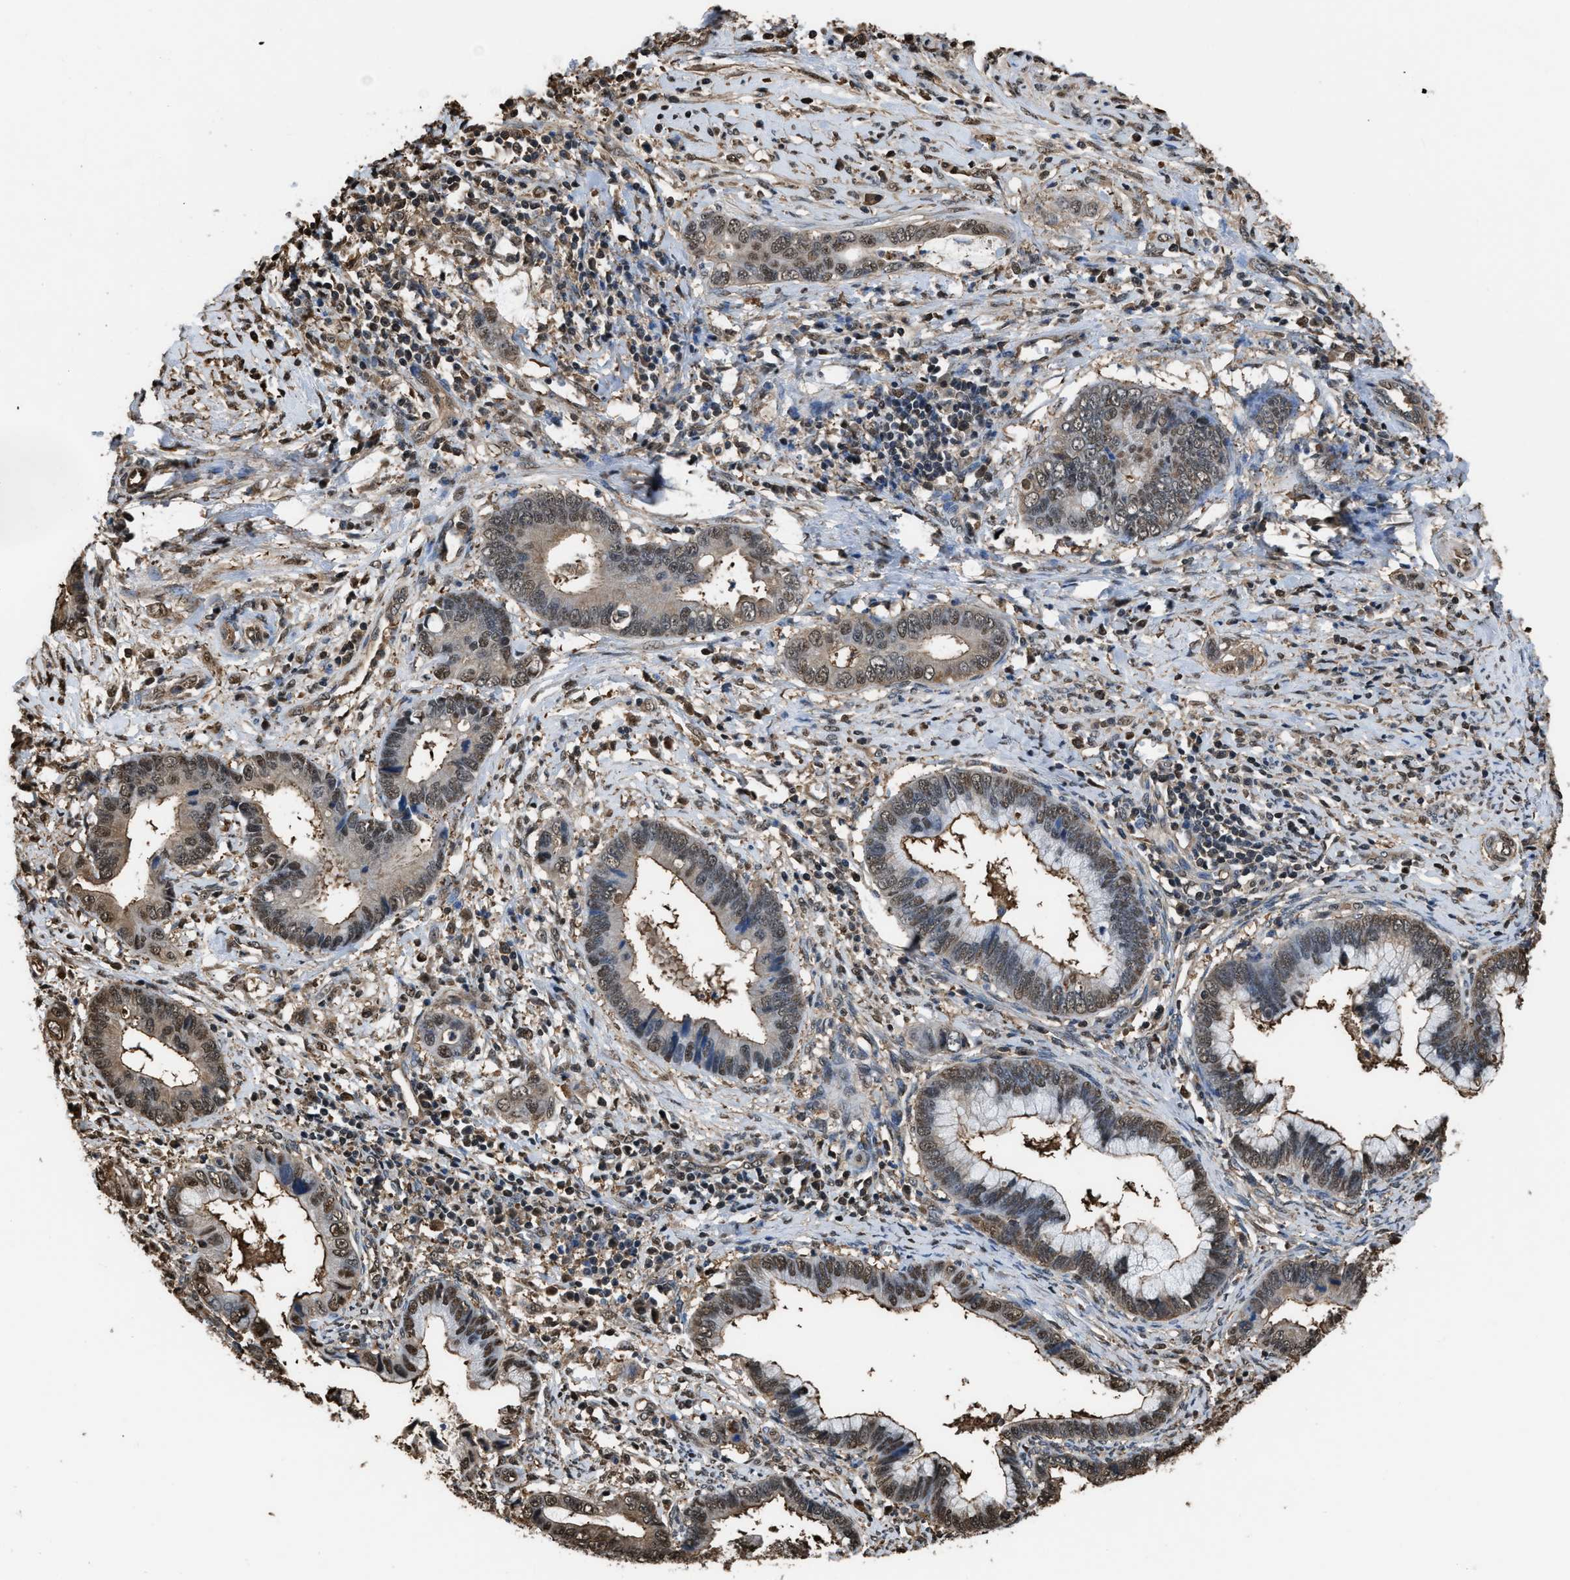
{"staining": {"intensity": "weak", "quantity": ">75%", "location": "cytoplasmic/membranous,nuclear"}, "tissue": "cervical cancer", "cell_type": "Tumor cells", "image_type": "cancer", "snomed": [{"axis": "morphology", "description": "Adenocarcinoma, NOS"}, {"axis": "topography", "description": "Cervix"}], "caption": "Tumor cells exhibit weak cytoplasmic/membranous and nuclear expression in about >75% of cells in cervical adenocarcinoma.", "gene": "FNTA", "patient": {"sex": "female", "age": 44}}